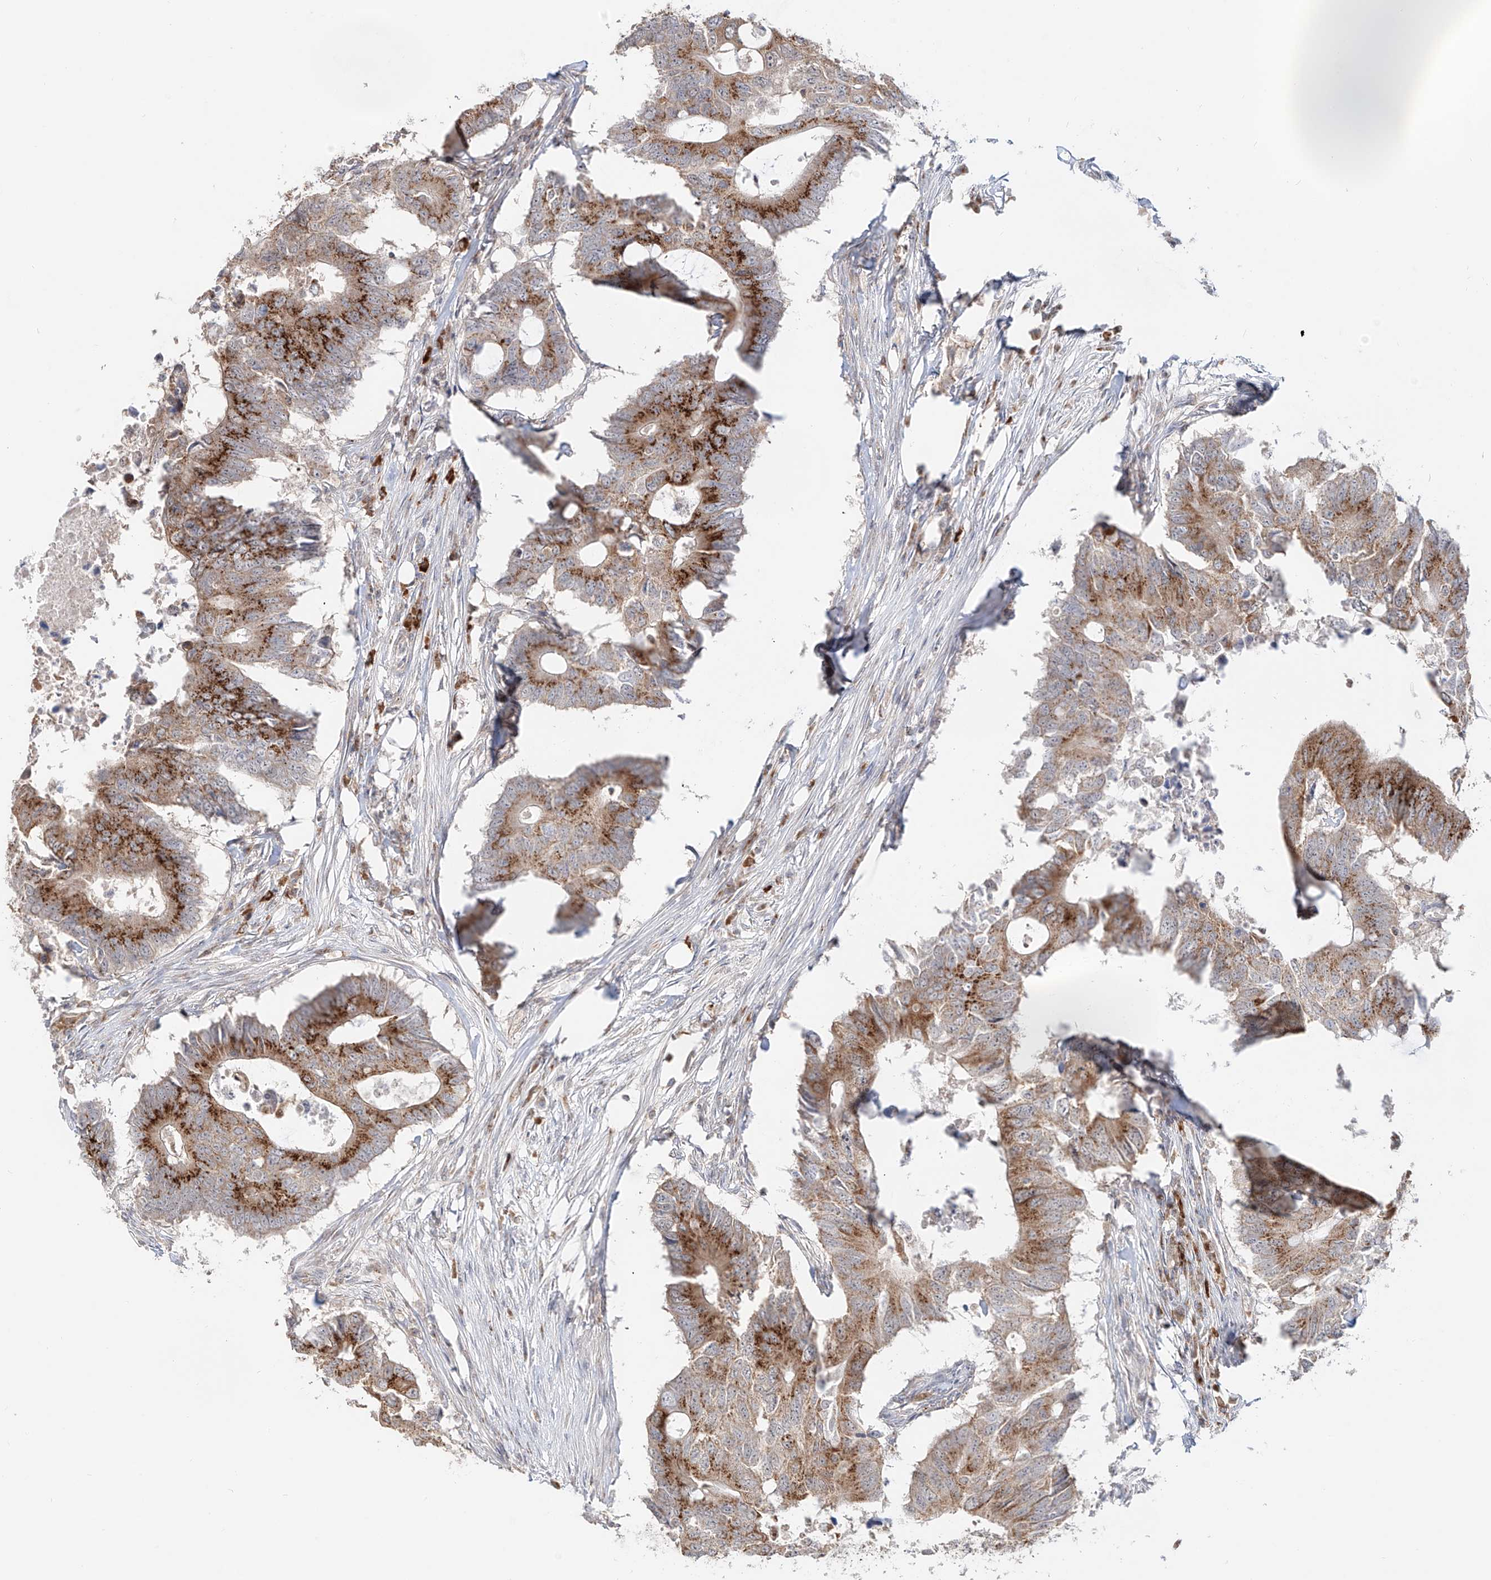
{"staining": {"intensity": "strong", "quantity": ">75%", "location": "cytoplasmic/membranous"}, "tissue": "colorectal cancer", "cell_type": "Tumor cells", "image_type": "cancer", "snomed": [{"axis": "morphology", "description": "Adenocarcinoma, NOS"}, {"axis": "topography", "description": "Colon"}], "caption": "Colorectal cancer was stained to show a protein in brown. There is high levels of strong cytoplasmic/membranous positivity in about >75% of tumor cells. The staining was performed using DAB (3,3'-diaminobenzidine), with brown indicating positive protein expression. Nuclei are stained blue with hematoxylin.", "gene": "BSDC1", "patient": {"sex": "male", "age": 71}}